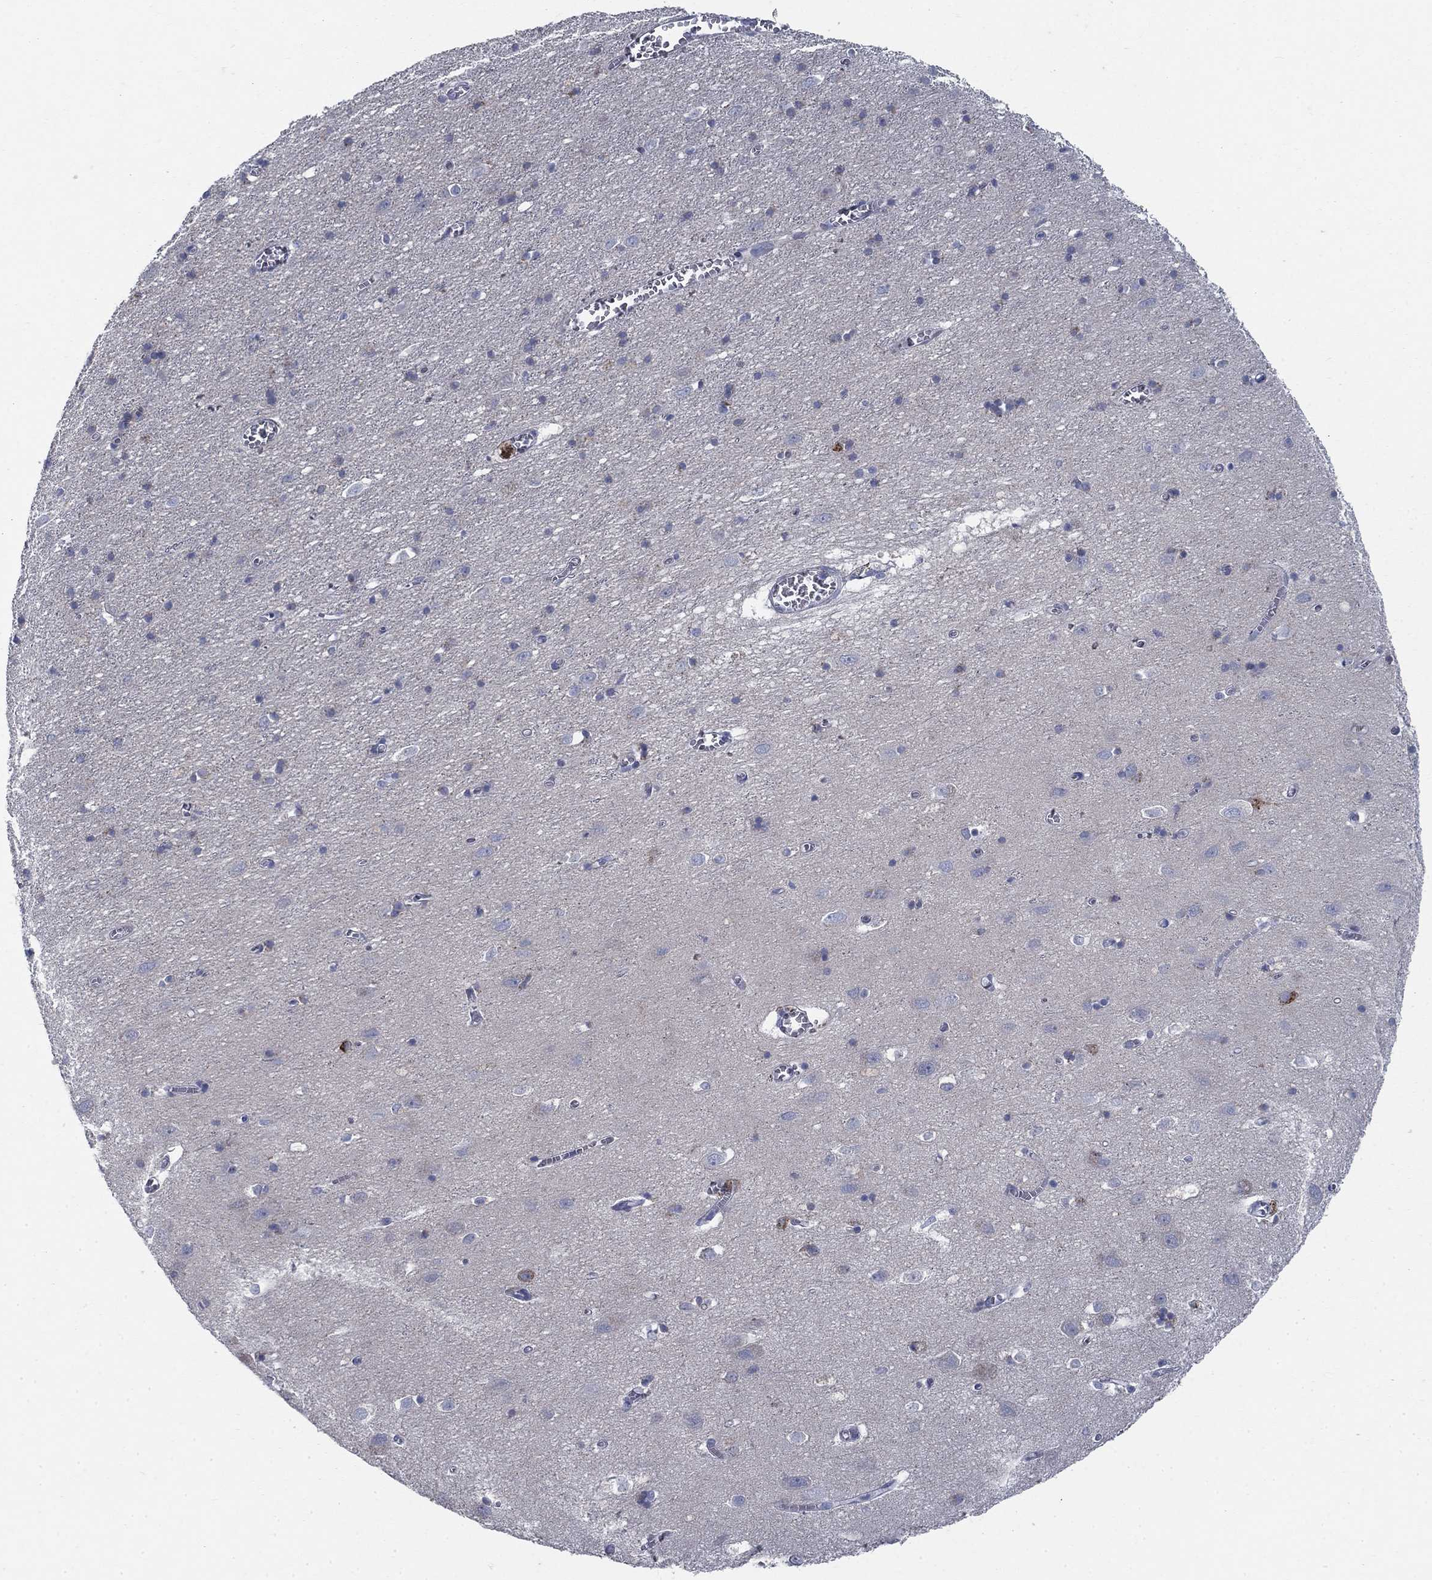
{"staining": {"intensity": "negative", "quantity": "none", "location": "none"}, "tissue": "cerebral cortex", "cell_type": "Endothelial cells", "image_type": "normal", "snomed": [{"axis": "morphology", "description": "Normal tissue, NOS"}, {"axis": "topography", "description": "Cerebral cortex"}], "caption": "Immunohistochemistry (IHC) of benign cerebral cortex displays no positivity in endothelial cells.", "gene": "DNER", "patient": {"sex": "male", "age": 70}}